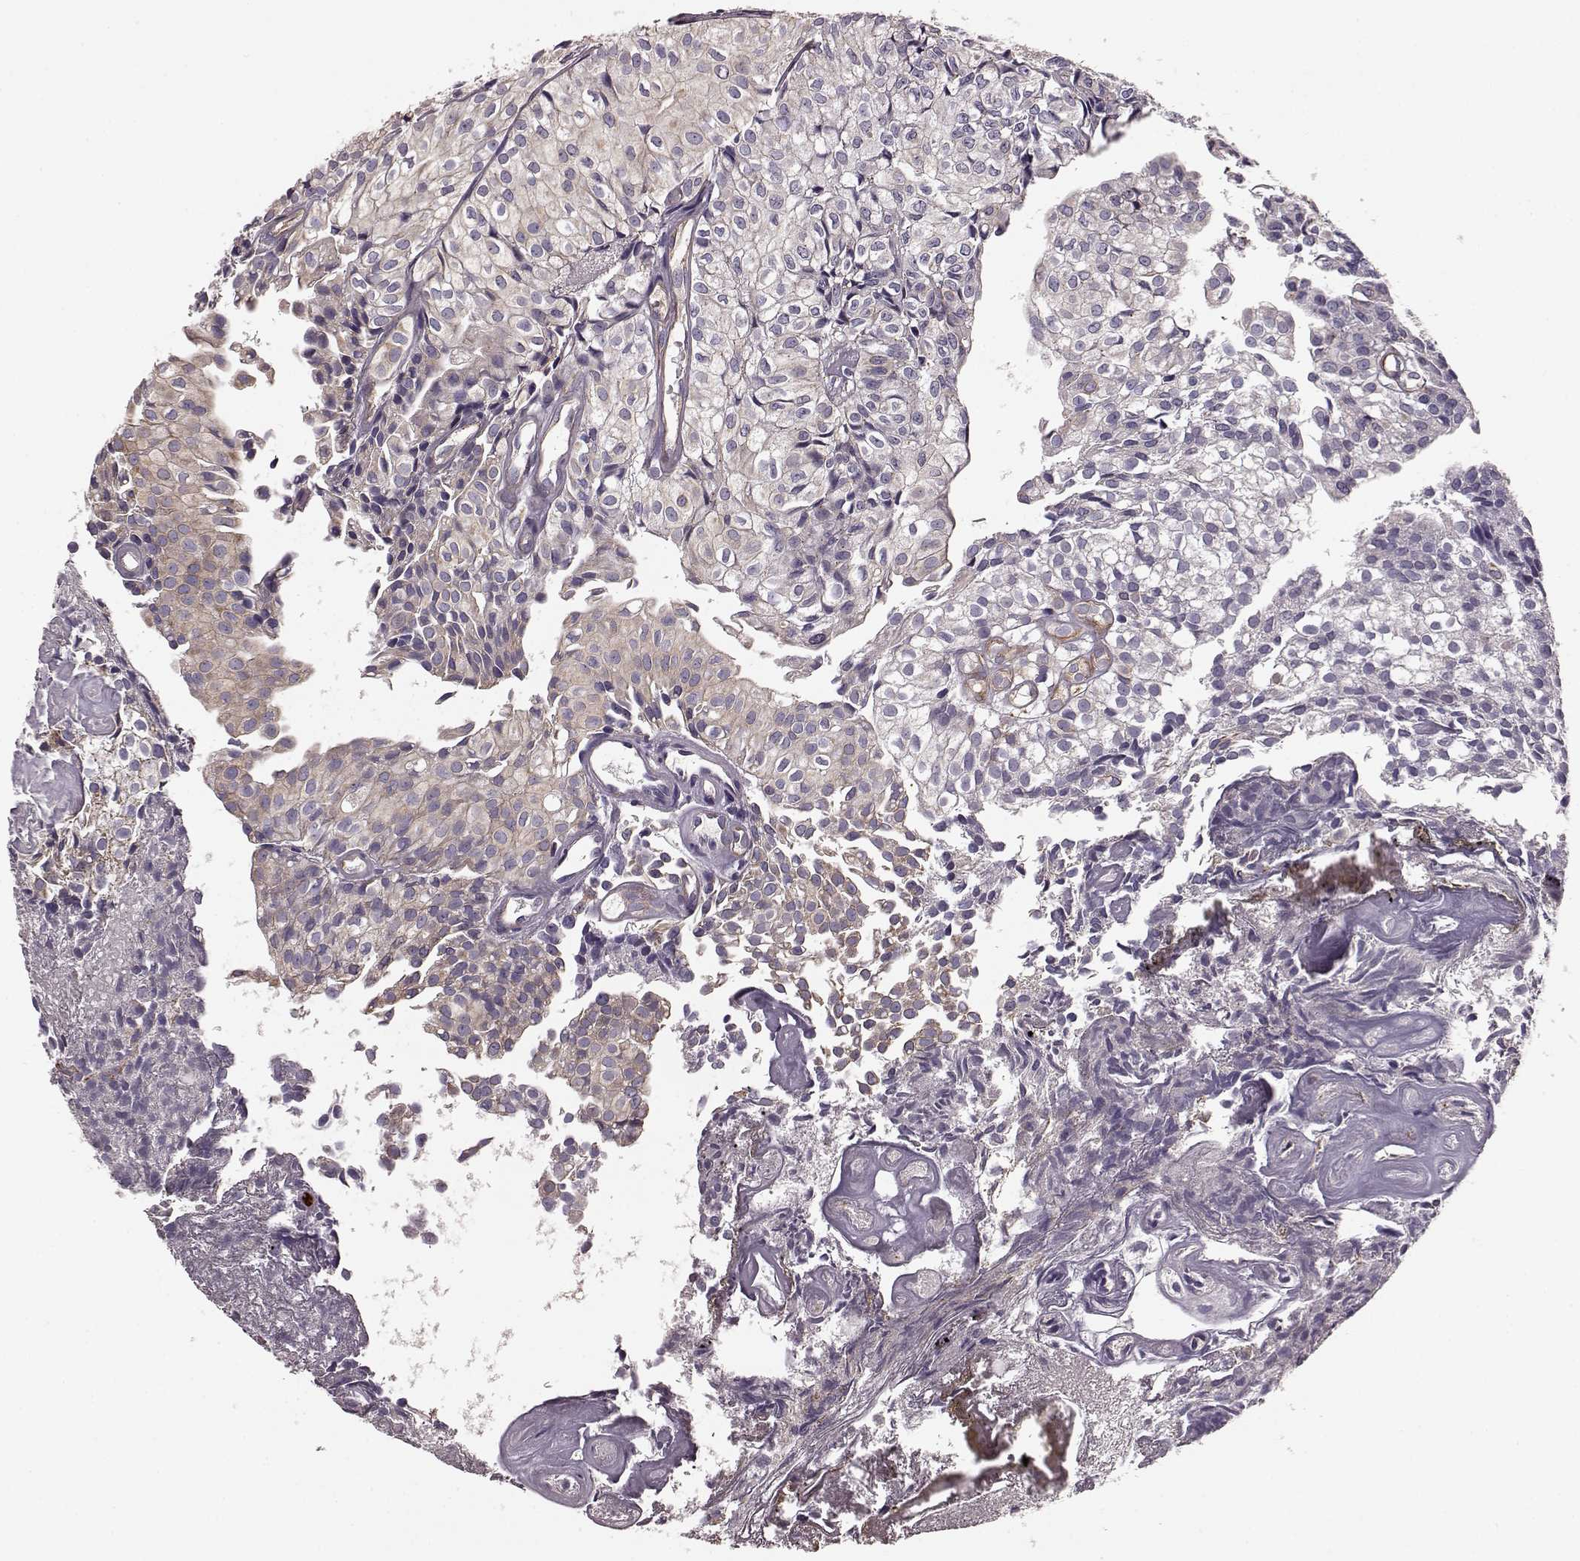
{"staining": {"intensity": "weak", "quantity": "<25%", "location": "cytoplasmic/membranous"}, "tissue": "urothelial cancer", "cell_type": "Tumor cells", "image_type": "cancer", "snomed": [{"axis": "morphology", "description": "Urothelial carcinoma, Low grade"}, {"axis": "topography", "description": "Urinary bladder"}], "caption": "An immunohistochemistry photomicrograph of urothelial cancer is shown. There is no staining in tumor cells of urothelial cancer.", "gene": "NTF3", "patient": {"sex": "male", "age": 89}}